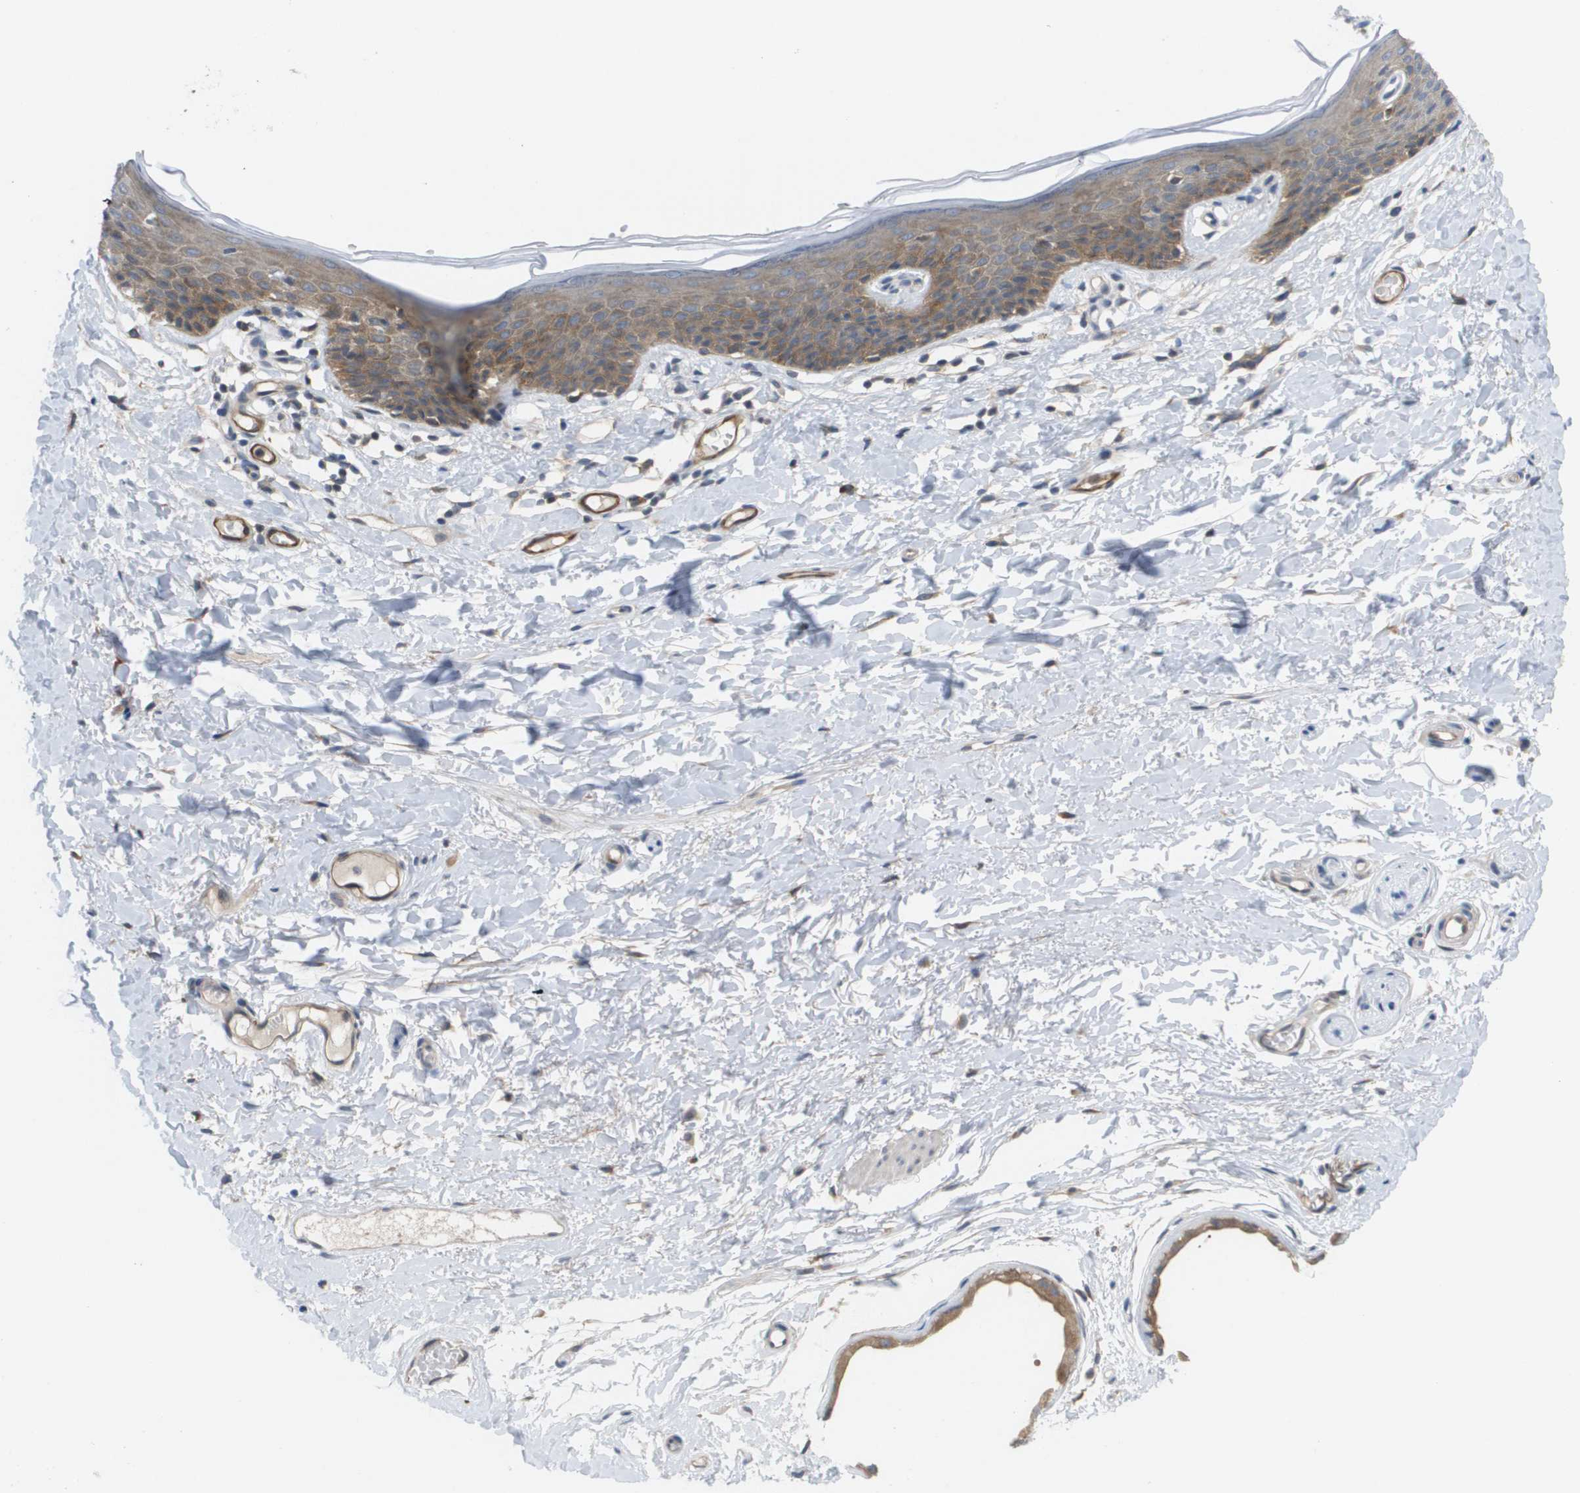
{"staining": {"intensity": "moderate", "quantity": ">75%", "location": "cytoplasmic/membranous"}, "tissue": "skin", "cell_type": "Epidermal cells", "image_type": "normal", "snomed": [{"axis": "morphology", "description": "Normal tissue, NOS"}, {"axis": "topography", "description": "Vulva"}], "caption": "Human skin stained for a protein (brown) shows moderate cytoplasmic/membranous positive positivity in approximately >75% of epidermal cells.", "gene": "MARCHF8", "patient": {"sex": "female", "age": 54}}